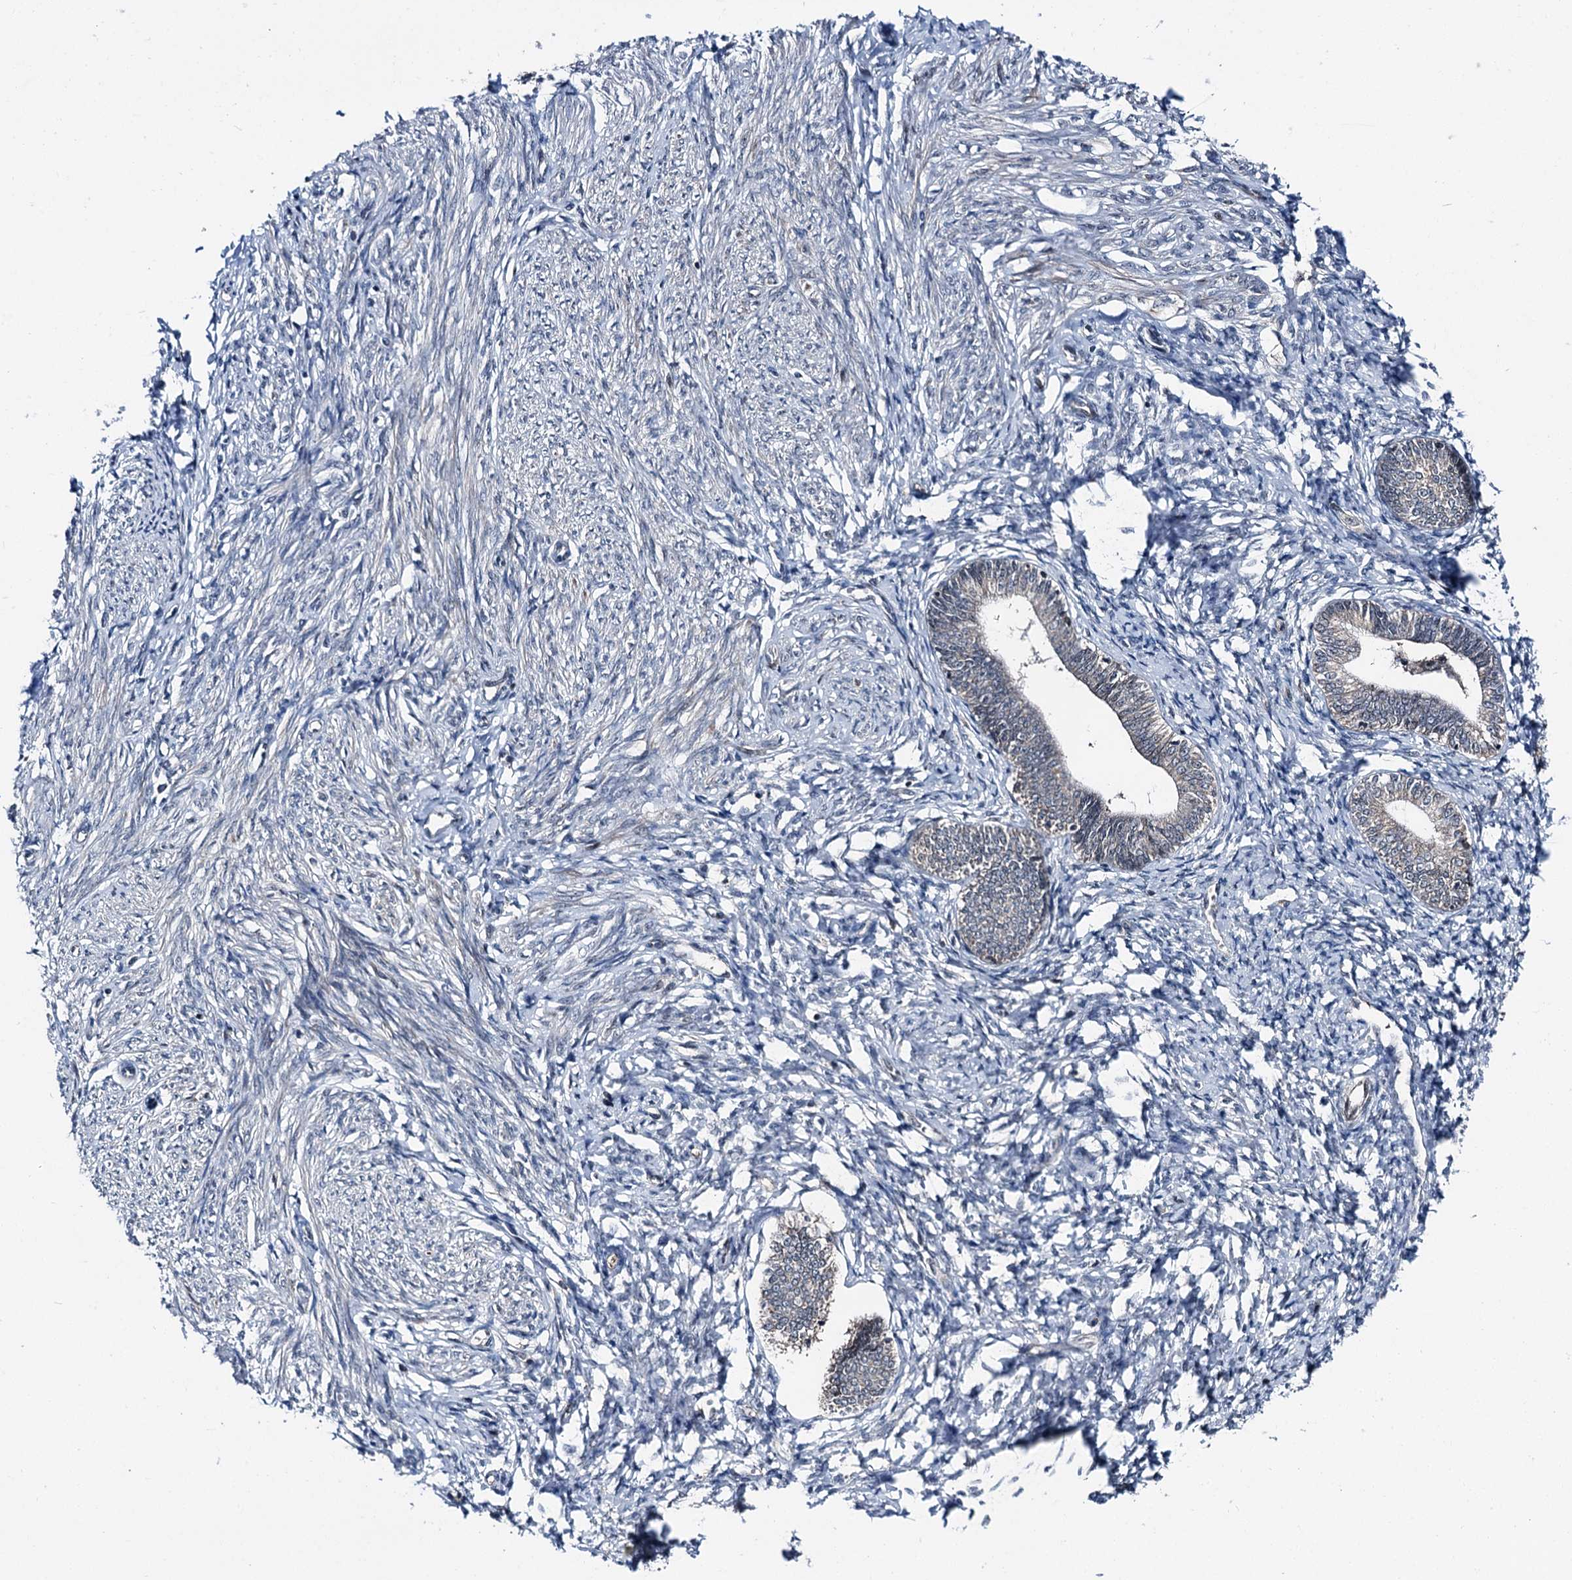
{"staining": {"intensity": "weak", "quantity": "<25%", "location": "nuclear"}, "tissue": "endometrium", "cell_type": "Cells in endometrial stroma", "image_type": "normal", "snomed": [{"axis": "morphology", "description": "Normal tissue, NOS"}, {"axis": "topography", "description": "Endometrium"}], "caption": "High magnification brightfield microscopy of normal endometrium stained with DAB (brown) and counterstained with hematoxylin (blue): cells in endometrial stroma show no significant positivity. (Brightfield microscopy of DAB (3,3'-diaminobenzidine) immunohistochemistry (IHC) at high magnification).", "gene": "PSMD13", "patient": {"sex": "female", "age": 72}}